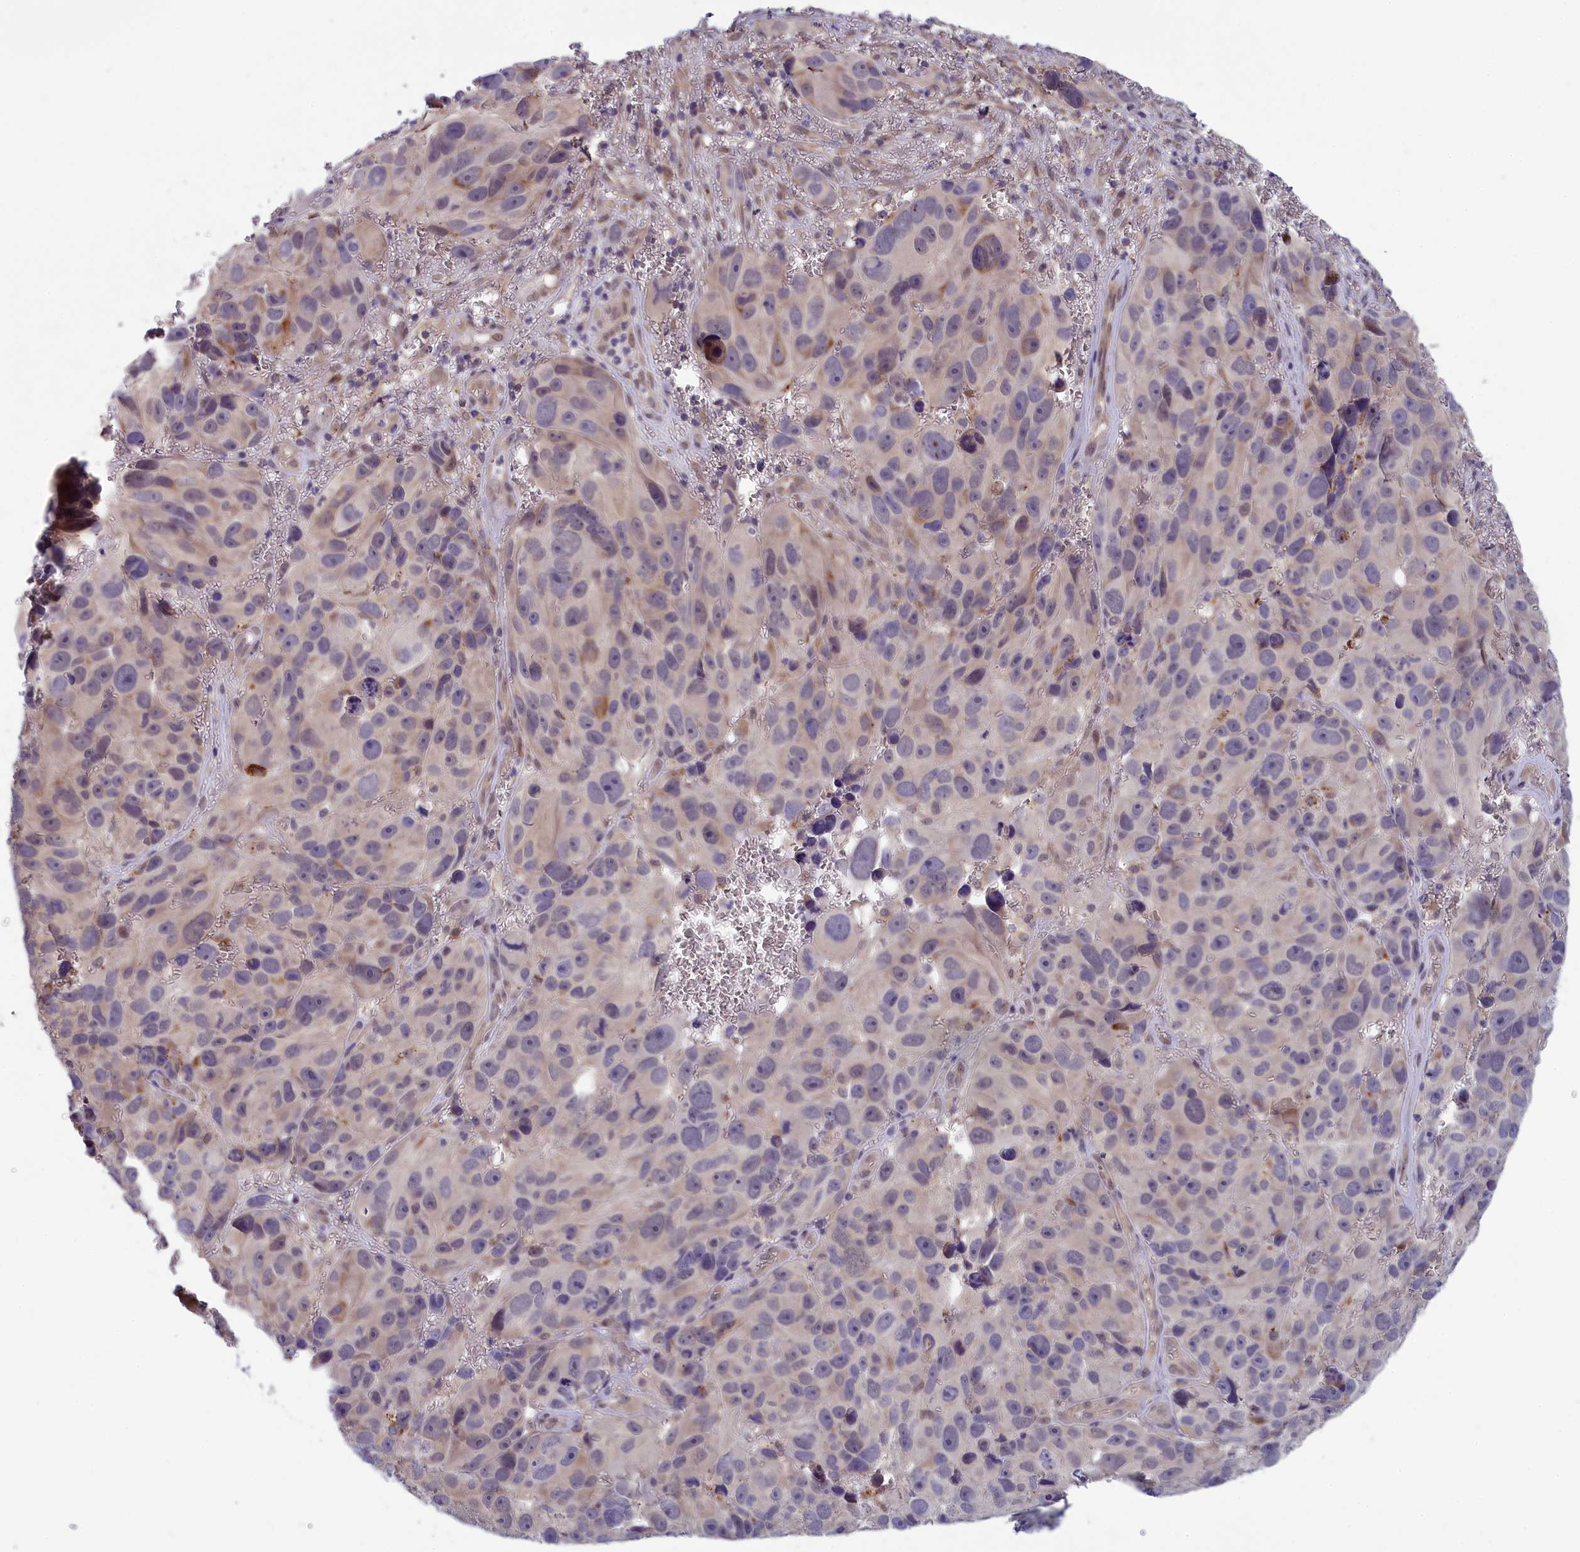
{"staining": {"intensity": "moderate", "quantity": "<25%", "location": "cytoplasmic/membranous"}, "tissue": "melanoma", "cell_type": "Tumor cells", "image_type": "cancer", "snomed": [{"axis": "morphology", "description": "Malignant melanoma, NOS"}, {"axis": "topography", "description": "Skin"}], "caption": "A histopathology image of melanoma stained for a protein shows moderate cytoplasmic/membranous brown staining in tumor cells. Using DAB (3,3'-diaminobenzidine) (brown) and hematoxylin (blue) stains, captured at high magnification using brightfield microscopy.", "gene": "MRI1", "patient": {"sex": "male", "age": 84}}